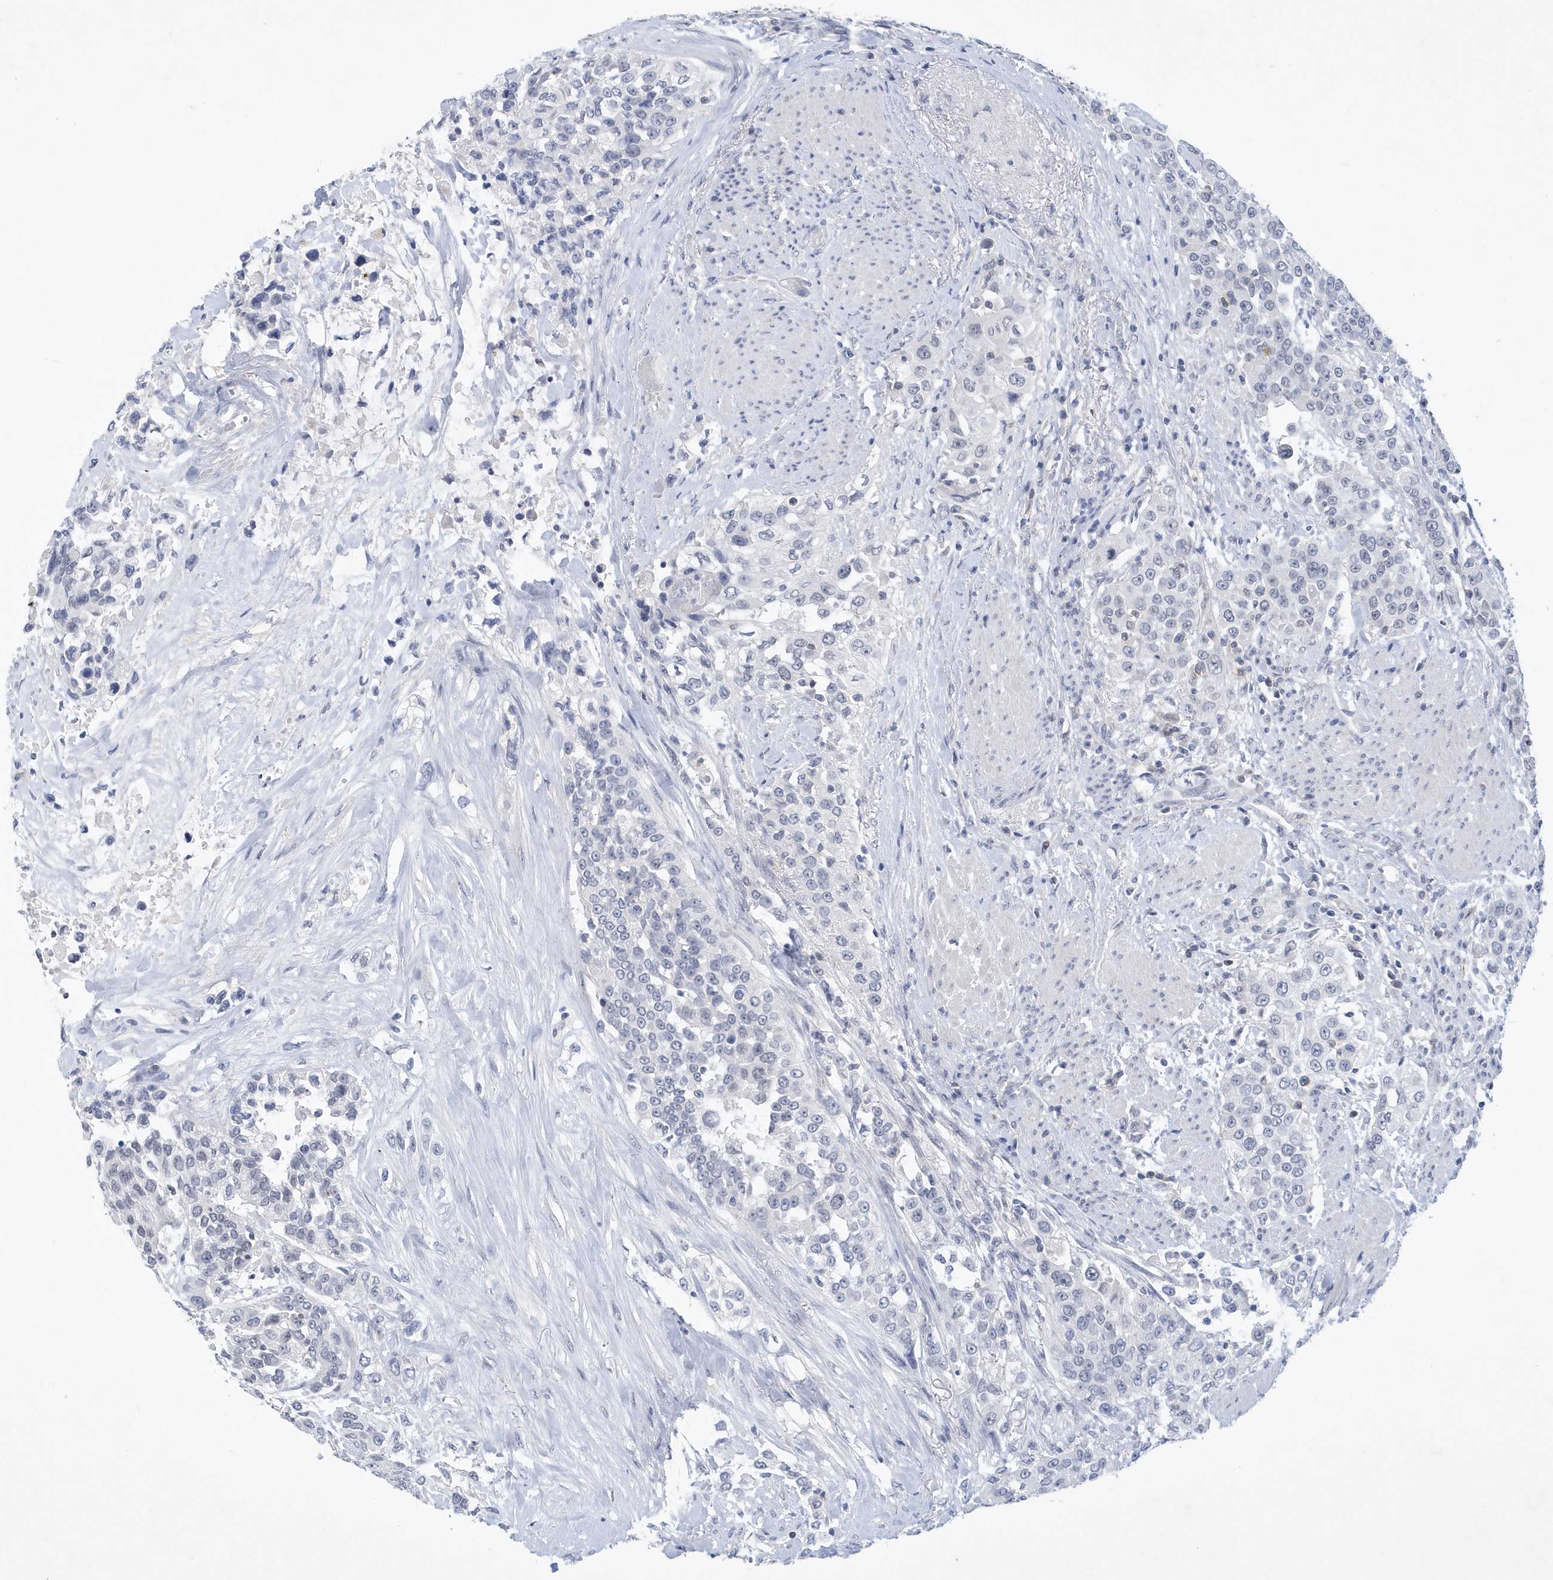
{"staining": {"intensity": "negative", "quantity": "none", "location": "none"}, "tissue": "urothelial cancer", "cell_type": "Tumor cells", "image_type": "cancer", "snomed": [{"axis": "morphology", "description": "Urothelial carcinoma, High grade"}, {"axis": "topography", "description": "Urinary bladder"}], "caption": "High magnification brightfield microscopy of high-grade urothelial carcinoma stained with DAB (brown) and counterstained with hematoxylin (blue): tumor cells show no significant expression.", "gene": "SRGAP3", "patient": {"sex": "female", "age": 80}}